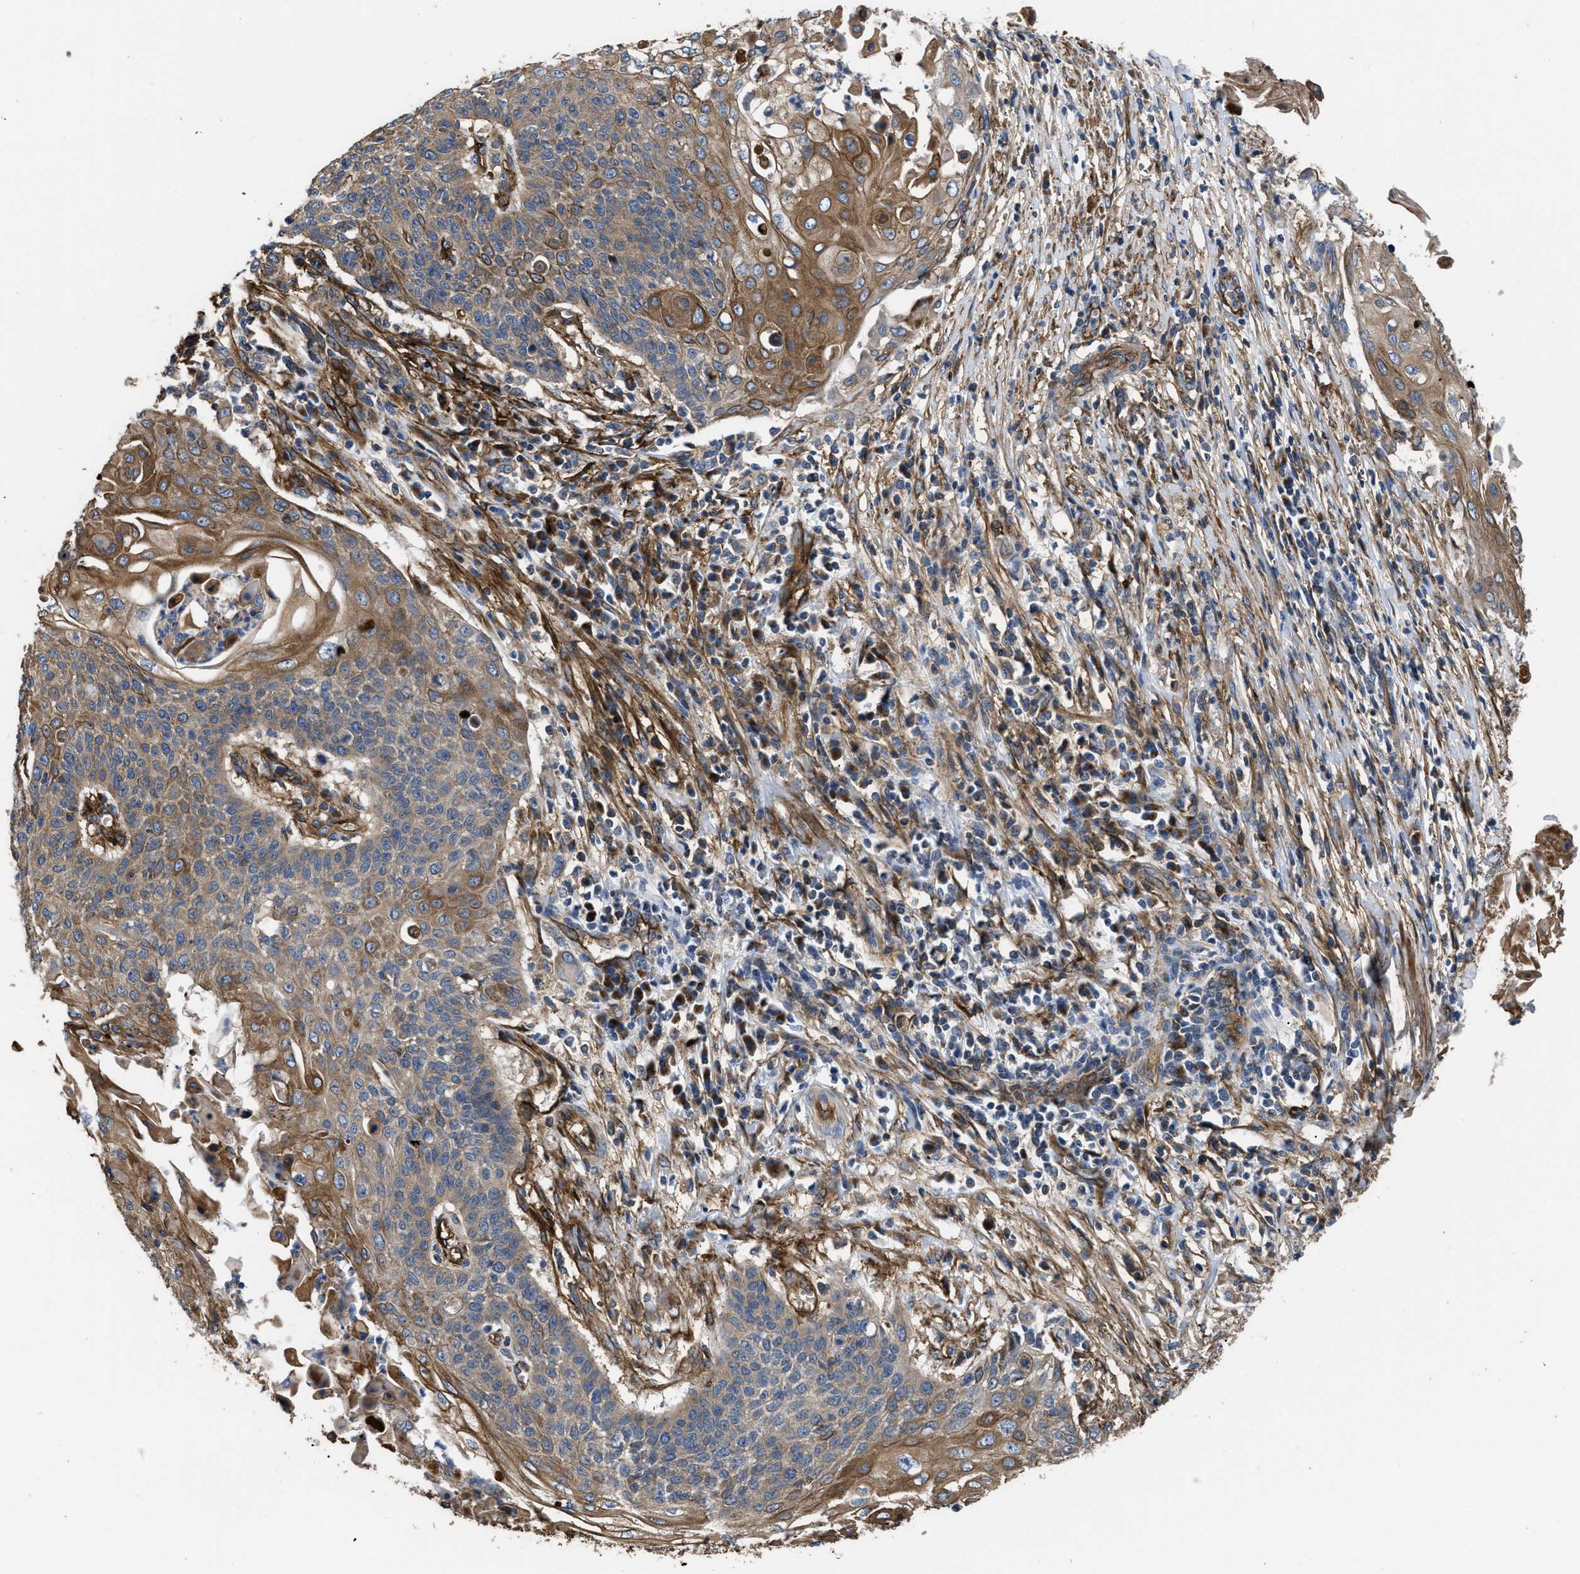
{"staining": {"intensity": "moderate", "quantity": "25%-75%", "location": "cytoplasmic/membranous"}, "tissue": "cervical cancer", "cell_type": "Tumor cells", "image_type": "cancer", "snomed": [{"axis": "morphology", "description": "Squamous cell carcinoma, NOS"}, {"axis": "topography", "description": "Cervix"}], "caption": "Cervical cancer (squamous cell carcinoma) was stained to show a protein in brown. There is medium levels of moderate cytoplasmic/membranous positivity in approximately 25%-75% of tumor cells.", "gene": "NT5E", "patient": {"sex": "female", "age": 39}}